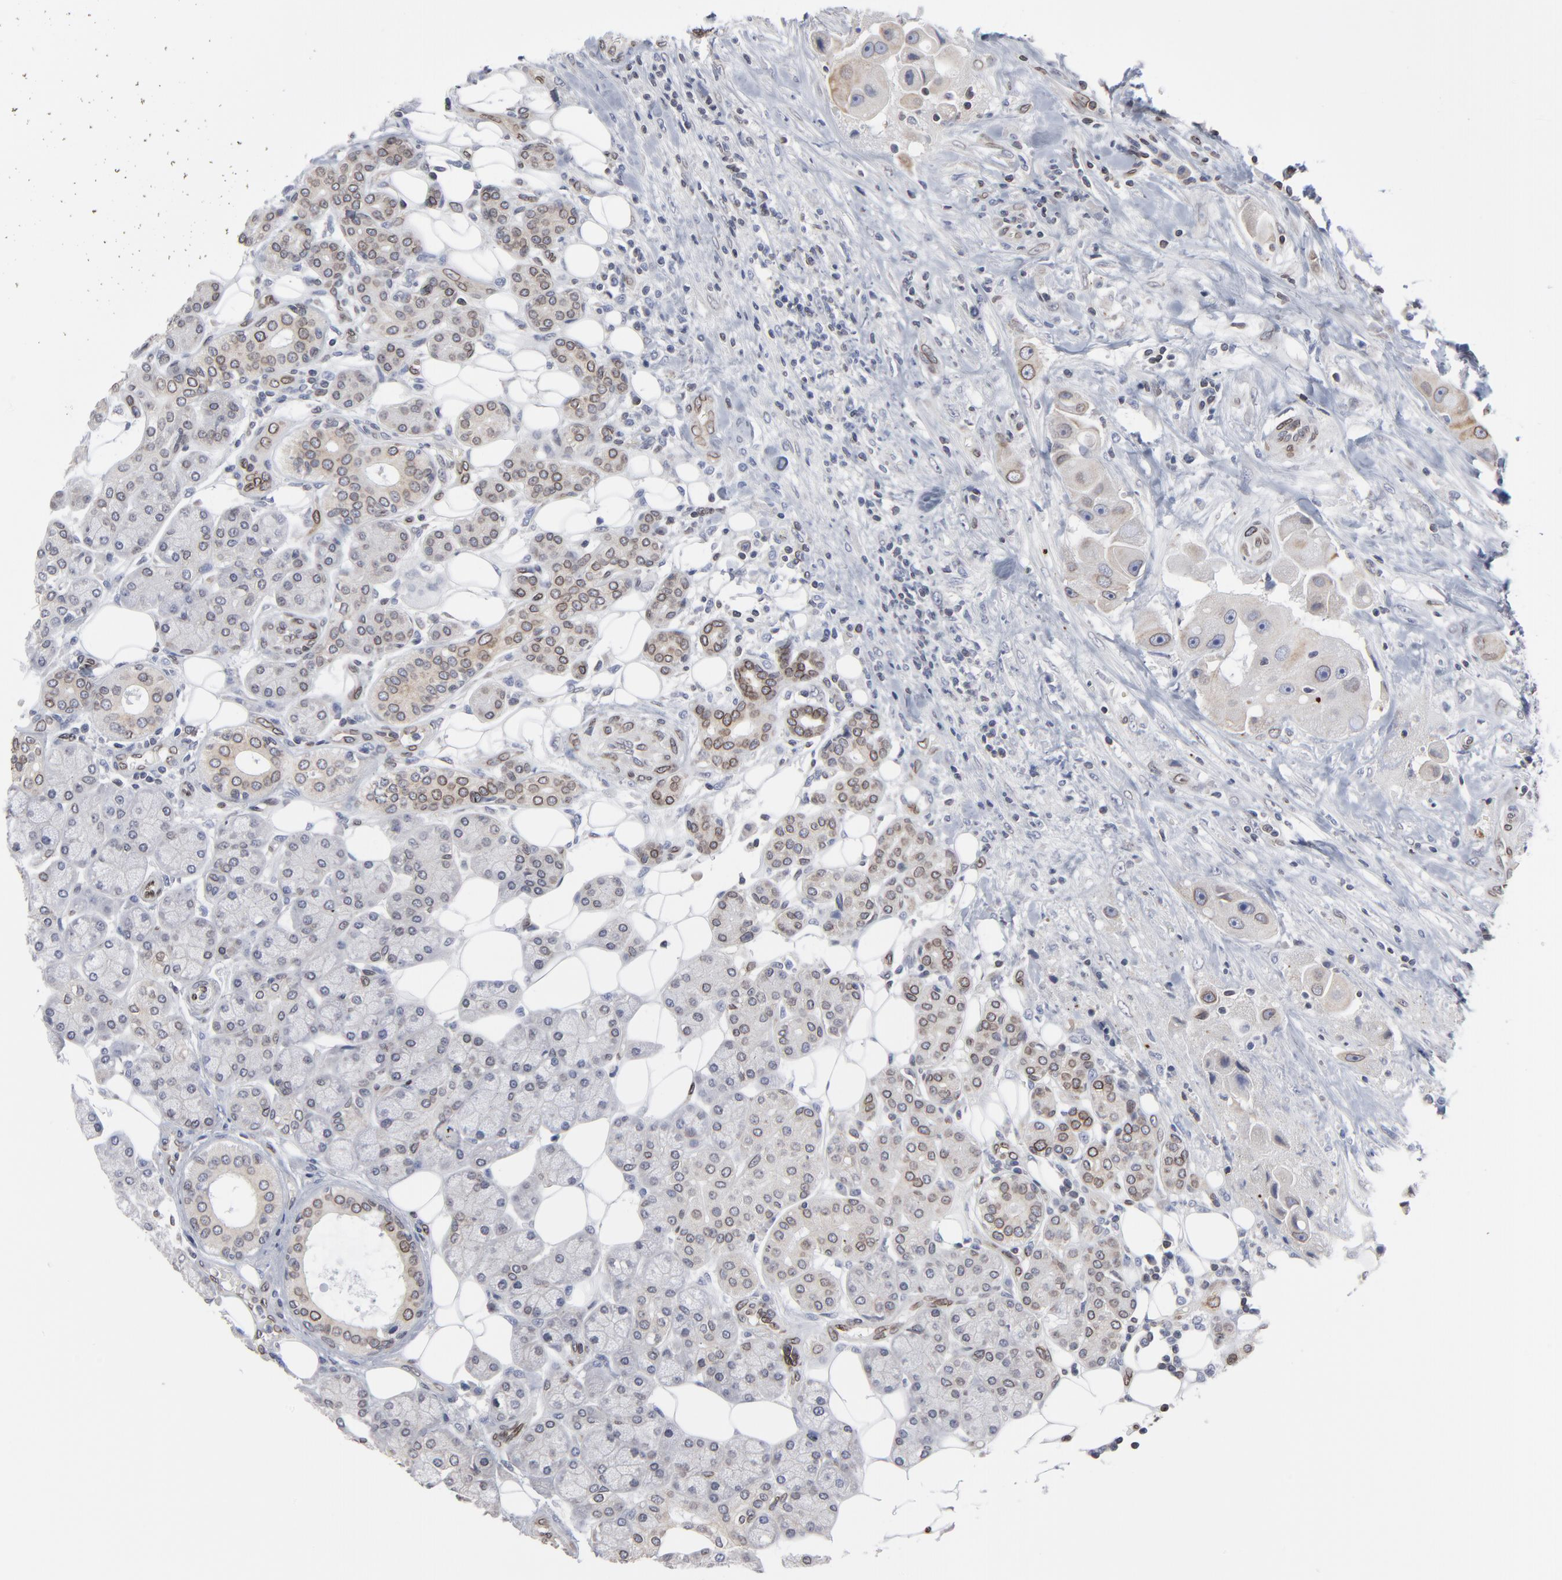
{"staining": {"intensity": "moderate", "quantity": "<25%", "location": "cytoplasmic/membranous,nuclear"}, "tissue": "head and neck cancer", "cell_type": "Tumor cells", "image_type": "cancer", "snomed": [{"axis": "morphology", "description": "Normal tissue, NOS"}, {"axis": "morphology", "description": "Adenocarcinoma, NOS"}, {"axis": "topography", "description": "Salivary gland"}, {"axis": "topography", "description": "Head-Neck"}], "caption": "Immunohistochemistry (IHC) histopathology image of neoplastic tissue: human adenocarcinoma (head and neck) stained using immunohistochemistry (IHC) displays low levels of moderate protein expression localized specifically in the cytoplasmic/membranous and nuclear of tumor cells, appearing as a cytoplasmic/membranous and nuclear brown color.", "gene": "SYNE2", "patient": {"sex": "male", "age": 80}}